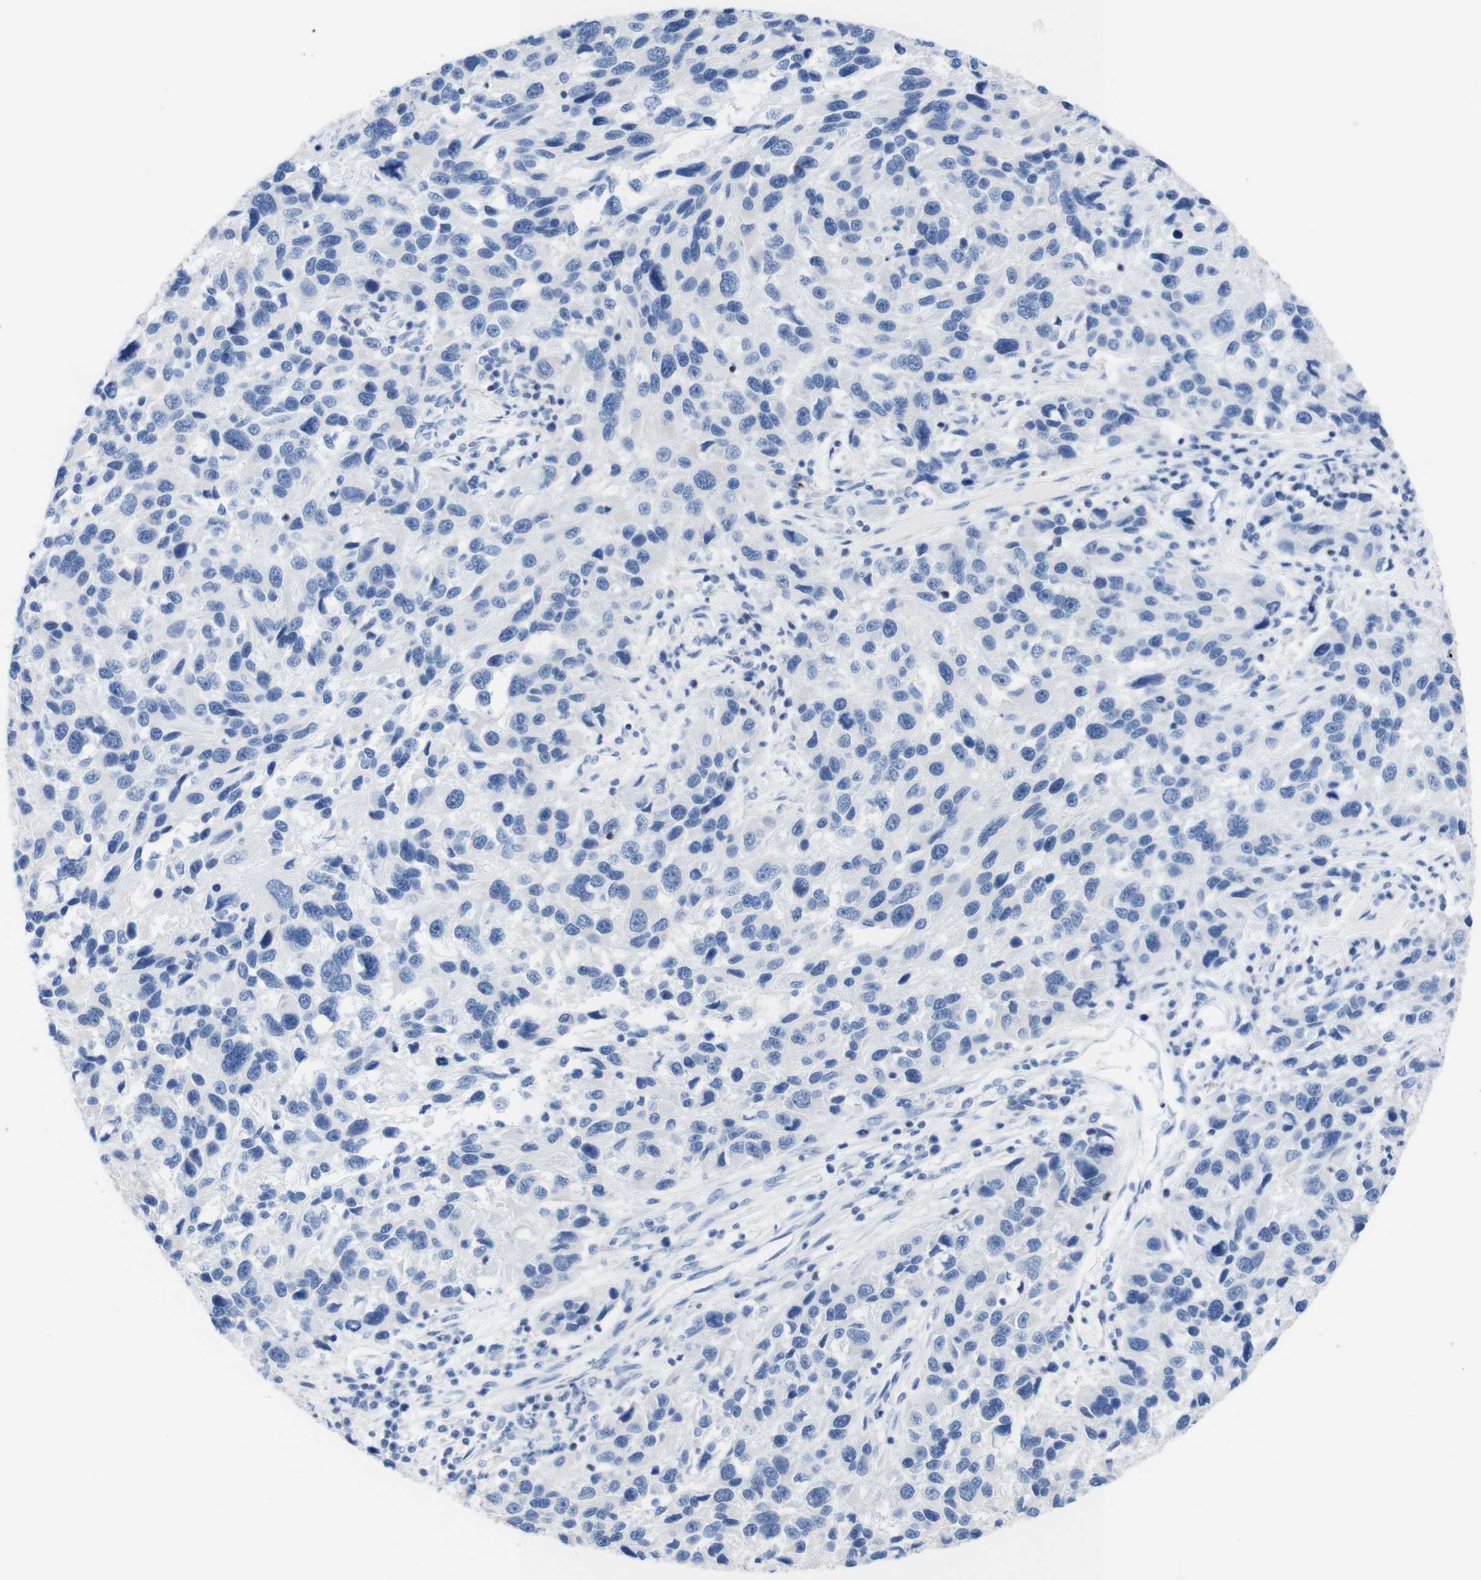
{"staining": {"intensity": "negative", "quantity": "none", "location": "none"}, "tissue": "melanoma", "cell_type": "Tumor cells", "image_type": "cancer", "snomed": [{"axis": "morphology", "description": "Malignant melanoma, NOS"}, {"axis": "topography", "description": "Skin"}], "caption": "Immunohistochemistry (IHC) image of neoplastic tissue: human malignant melanoma stained with DAB (3,3'-diaminobenzidine) exhibits no significant protein staining in tumor cells.", "gene": "LAG3", "patient": {"sex": "male", "age": 53}}